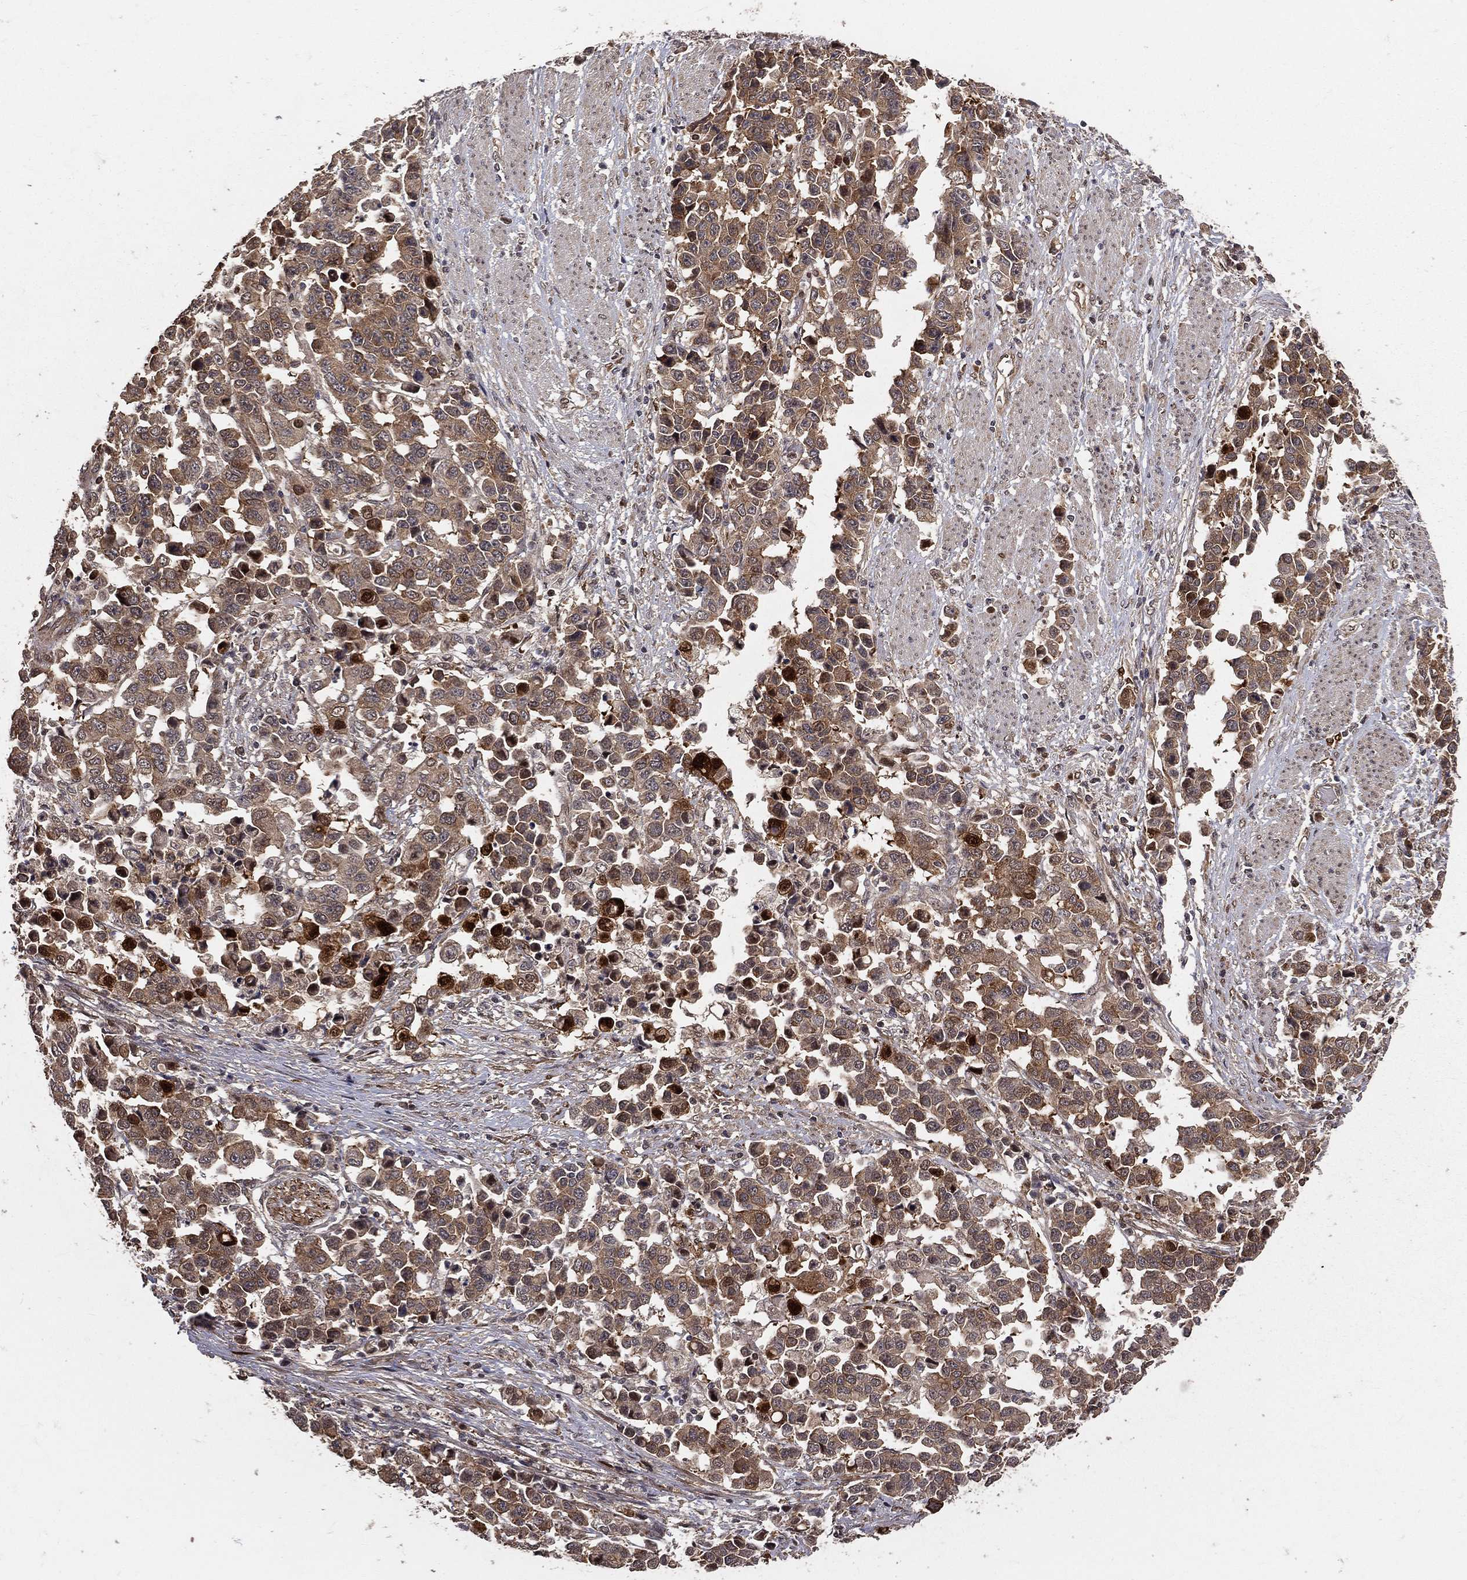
{"staining": {"intensity": "strong", "quantity": "<25%", "location": "cytoplasmic/membranous,nuclear"}, "tissue": "stomach cancer", "cell_type": "Tumor cells", "image_type": "cancer", "snomed": [{"axis": "morphology", "description": "Adenocarcinoma, NOS"}, {"axis": "topography", "description": "Stomach, upper"}], "caption": "Immunohistochemistry image of human adenocarcinoma (stomach) stained for a protein (brown), which exhibits medium levels of strong cytoplasmic/membranous and nuclear positivity in approximately <25% of tumor cells.", "gene": "MAPK1", "patient": {"sex": "male", "age": 69}}